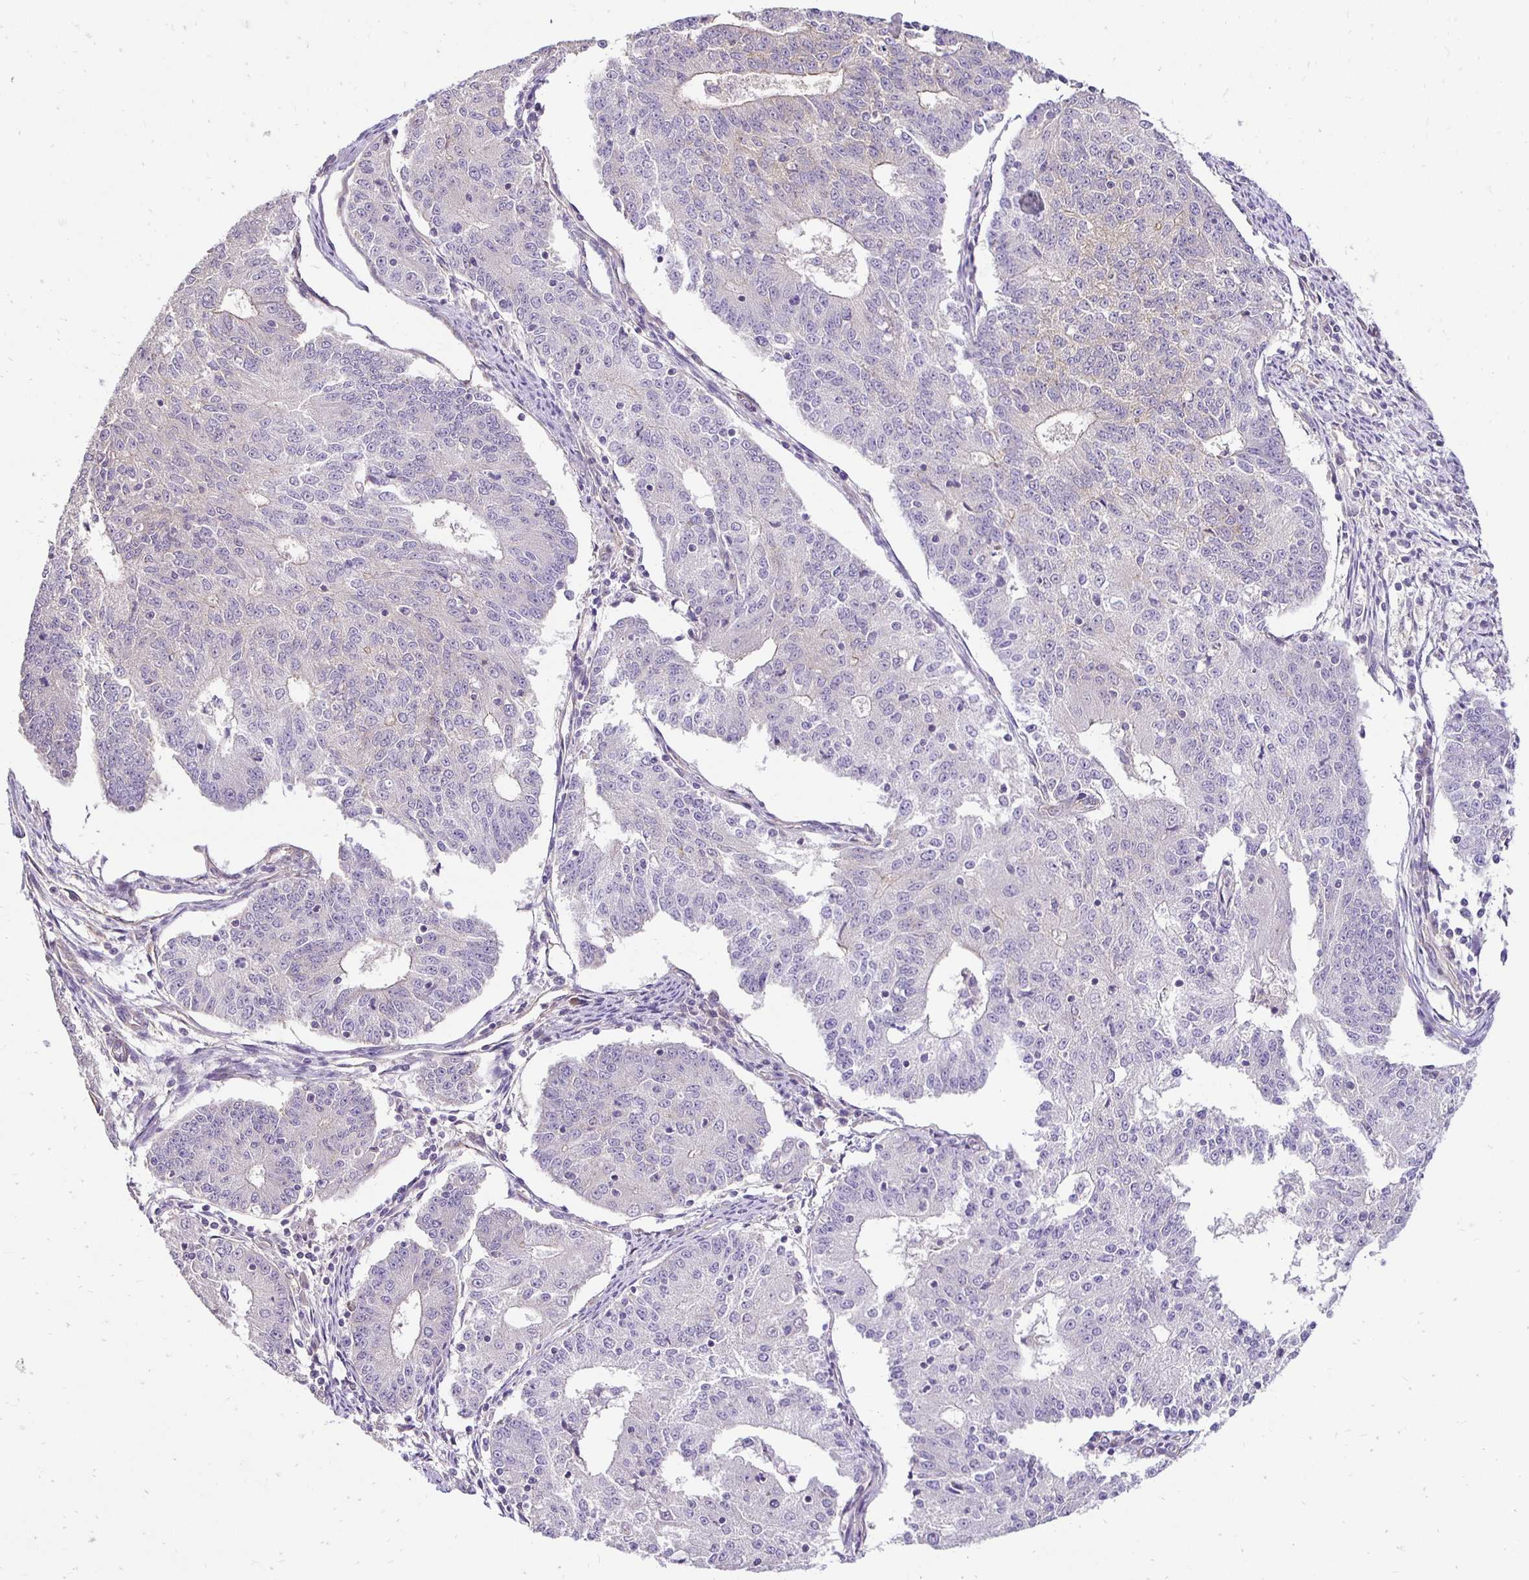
{"staining": {"intensity": "negative", "quantity": "none", "location": "none"}, "tissue": "endometrial cancer", "cell_type": "Tumor cells", "image_type": "cancer", "snomed": [{"axis": "morphology", "description": "Adenocarcinoma, NOS"}, {"axis": "topography", "description": "Endometrium"}], "caption": "Tumor cells are negative for brown protein staining in adenocarcinoma (endometrial). The staining is performed using DAB (3,3'-diaminobenzidine) brown chromogen with nuclei counter-stained in using hematoxylin.", "gene": "SLC9A1", "patient": {"sex": "female", "age": 56}}